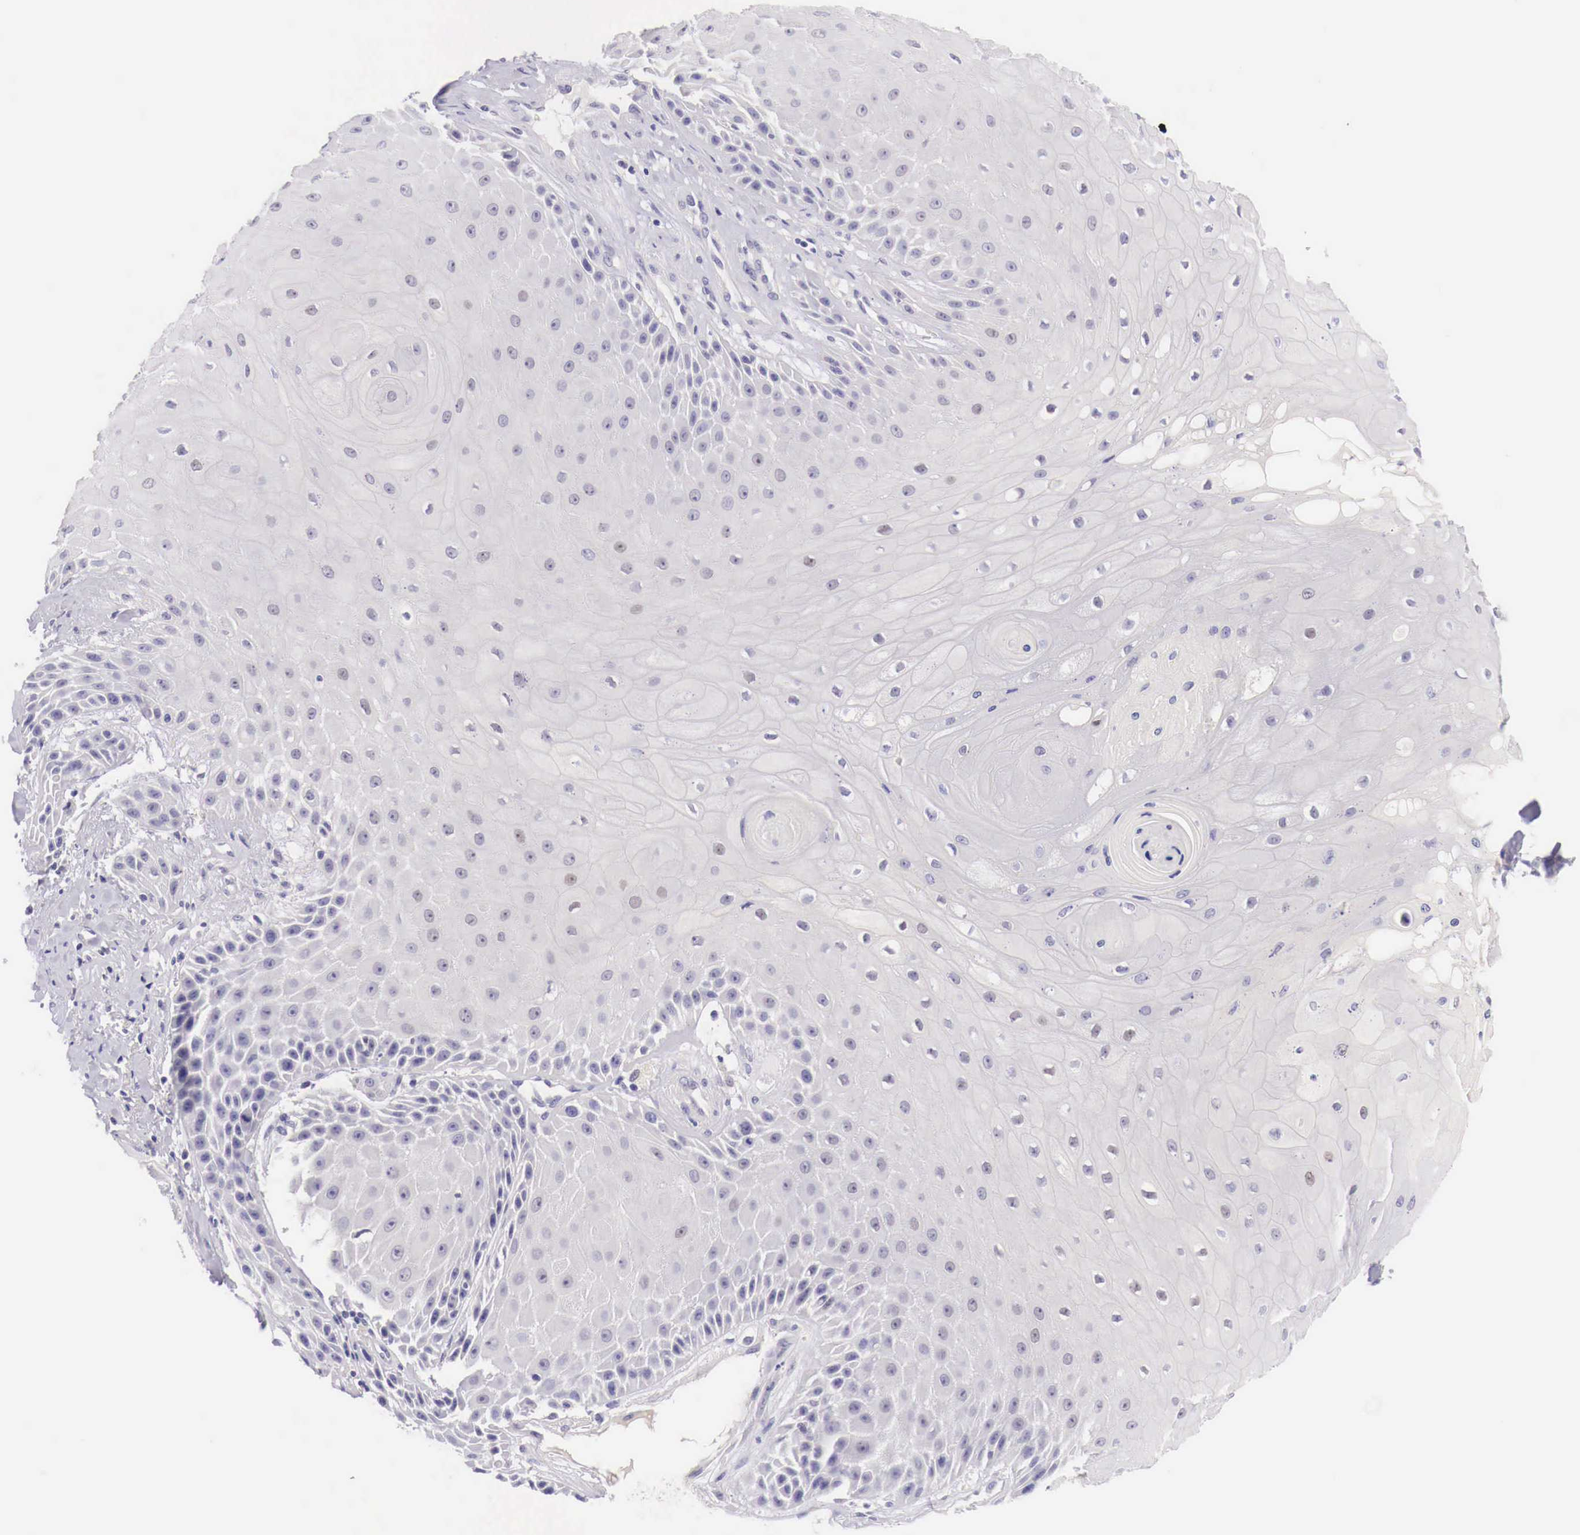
{"staining": {"intensity": "negative", "quantity": "none", "location": "none"}, "tissue": "skin cancer", "cell_type": "Tumor cells", "image_type": "cancer", "snomed": [{"axis": "morphology", "description": "Squamous cell carcinoma, NOS"}, {"axis": "topography", "description": "Skin"}], "caption": "Skin cancer (squamous cell carcinoma) was stained to show a protein in brown. There is no significant expression in tumor cells.", "gene": "BCL6", "patient": {"sex": "male", "age": 57}}